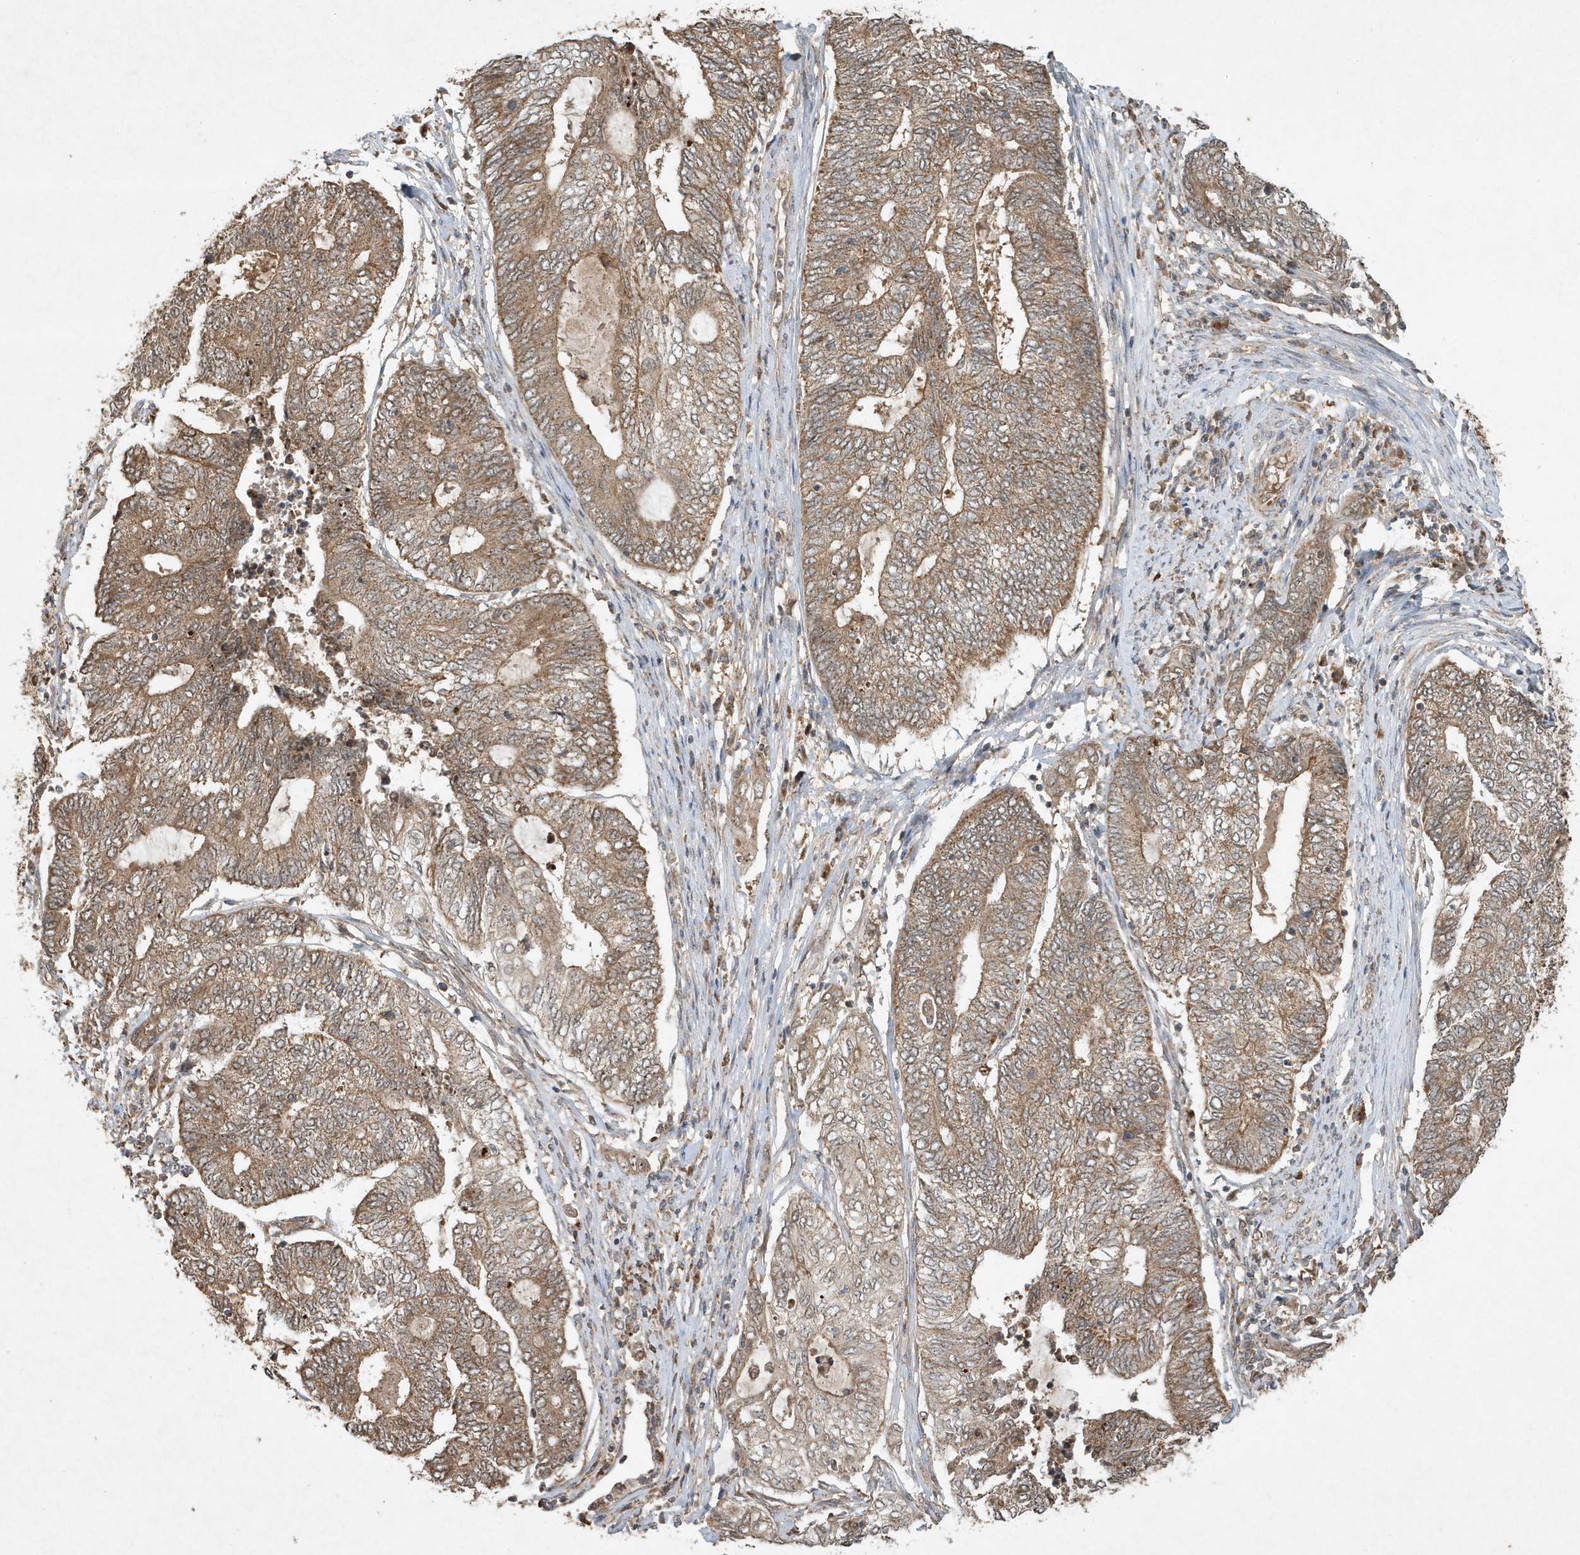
{"staining": {"intensity": "moderate", "quantity": ">75%", "location": "cytoplasmic/membranous"}, "tissue": "endometrial cancer", "cell_type": "Tumor cells", "image_type": "cancer", "snomed": [{"axis": "morphology", "description": "Adenocarcinoma, NOS"}, {"axis": "topography", "description": "Uterus"}, {"axis": "topography", "description": "Endometrium"}], "caption": "Tumor cells demonstrate medium levels of moderate cytoplasmic/membranous staining in about >75% of cells in endometrial cancer.", "gene": "ABCB9", "patient": {"sex": "female", "age": 70}}